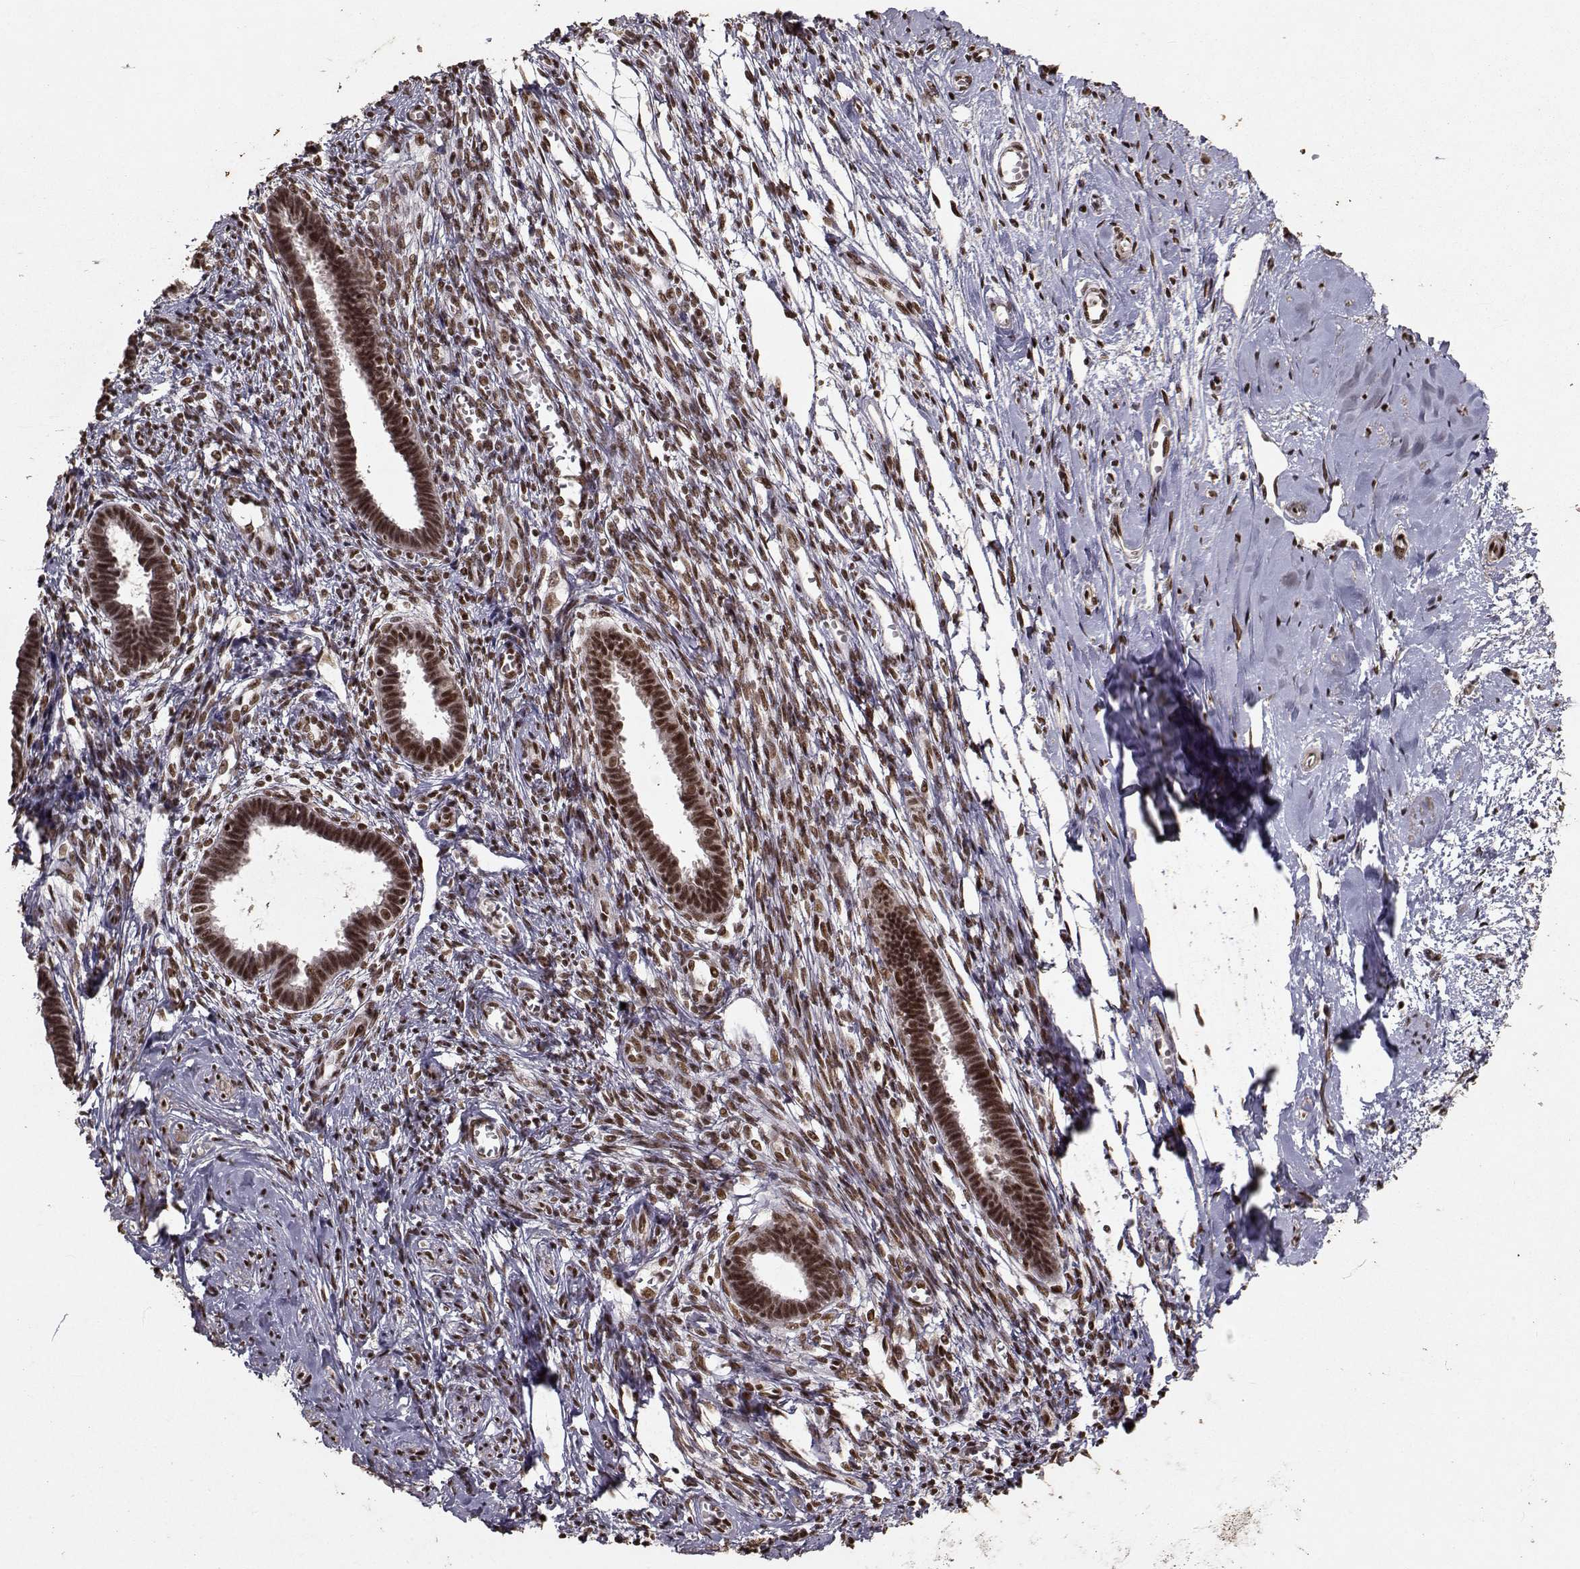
{"staining": {"intensity": "strong", "quantity": "25%-75%", "location": "nuclear"}, "tissue": "endometrium", "cell_type": "Cells in endometrial stroma", "image_type": "normal", "snomed": [{"axis": "morphology", "description": "Normal tissue, NOS"}, {"axis": "topography", "description": "Cervix"}, {"axis": "topography", "description": "Endometrium"}], "caption": "Immunohistochemistry (IHC) photomicrograph of normal endometrium: endometrium stained using immunohistochemistry (IHC) demonstrates high levels of strong protein expression localized specifically in the nuclear of cells in endometrial stroma, appearing as a nuclear brown color.", "gene": "SF1", "patient": {"sex": "female", "age": 37}}